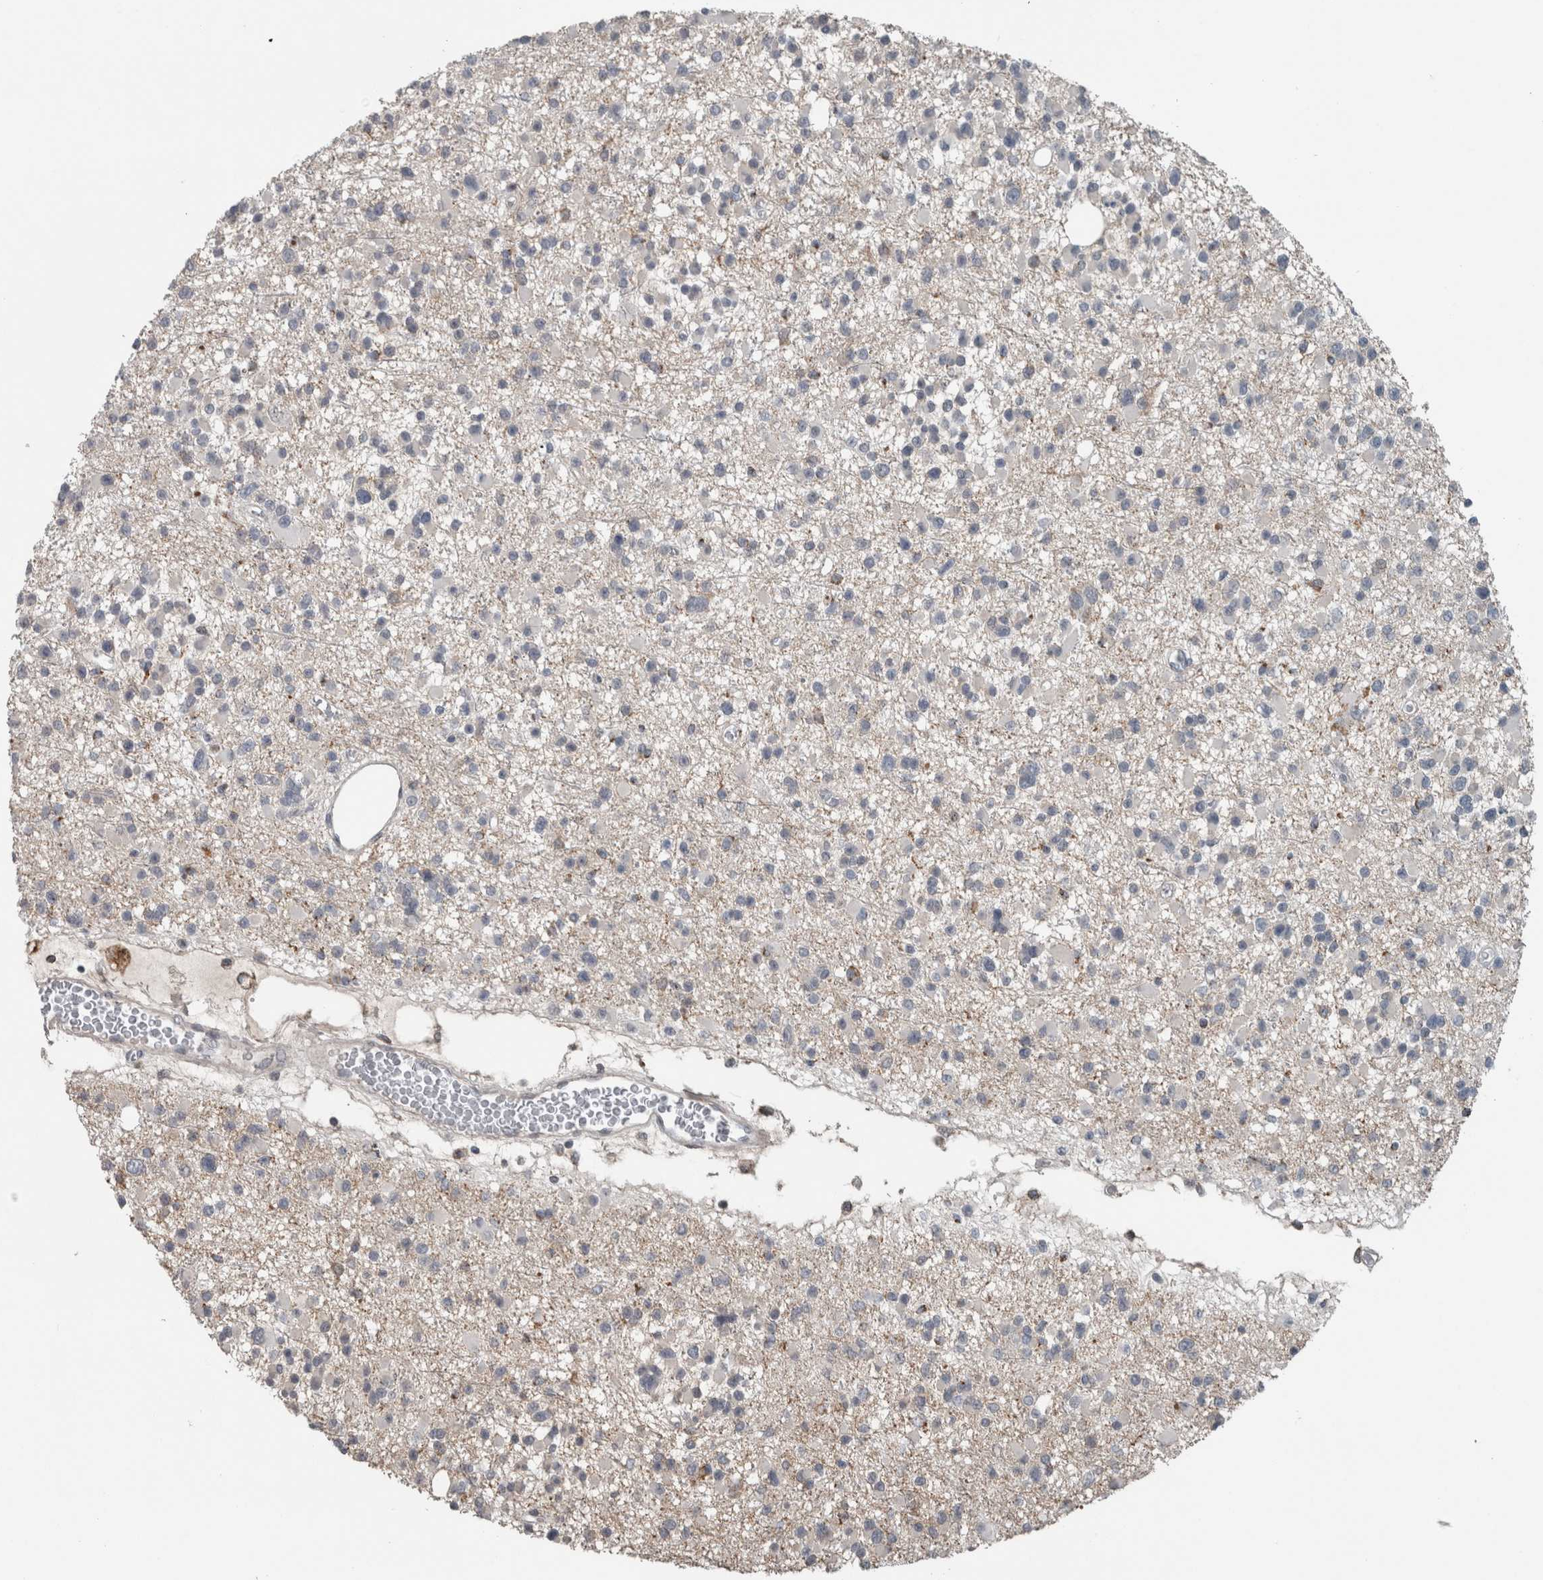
{"staining": {"intensity": "negative", "quantity": "none", "location": "none"}, "tissue": "glioma", "cell_type": "Tumor cells", "image_type": "cancer", "snomed": [{"axis": "morphology", "description": "Glioma, malignant, Low grade"}, {"axis": "topography", "description": "Brain"}], "caption": "Glioma was stained to show a protein in brown. There is no significant expression in tumor cells.", "gene": "ACSF2", "patient": {"sex": "female", "age": 22}}